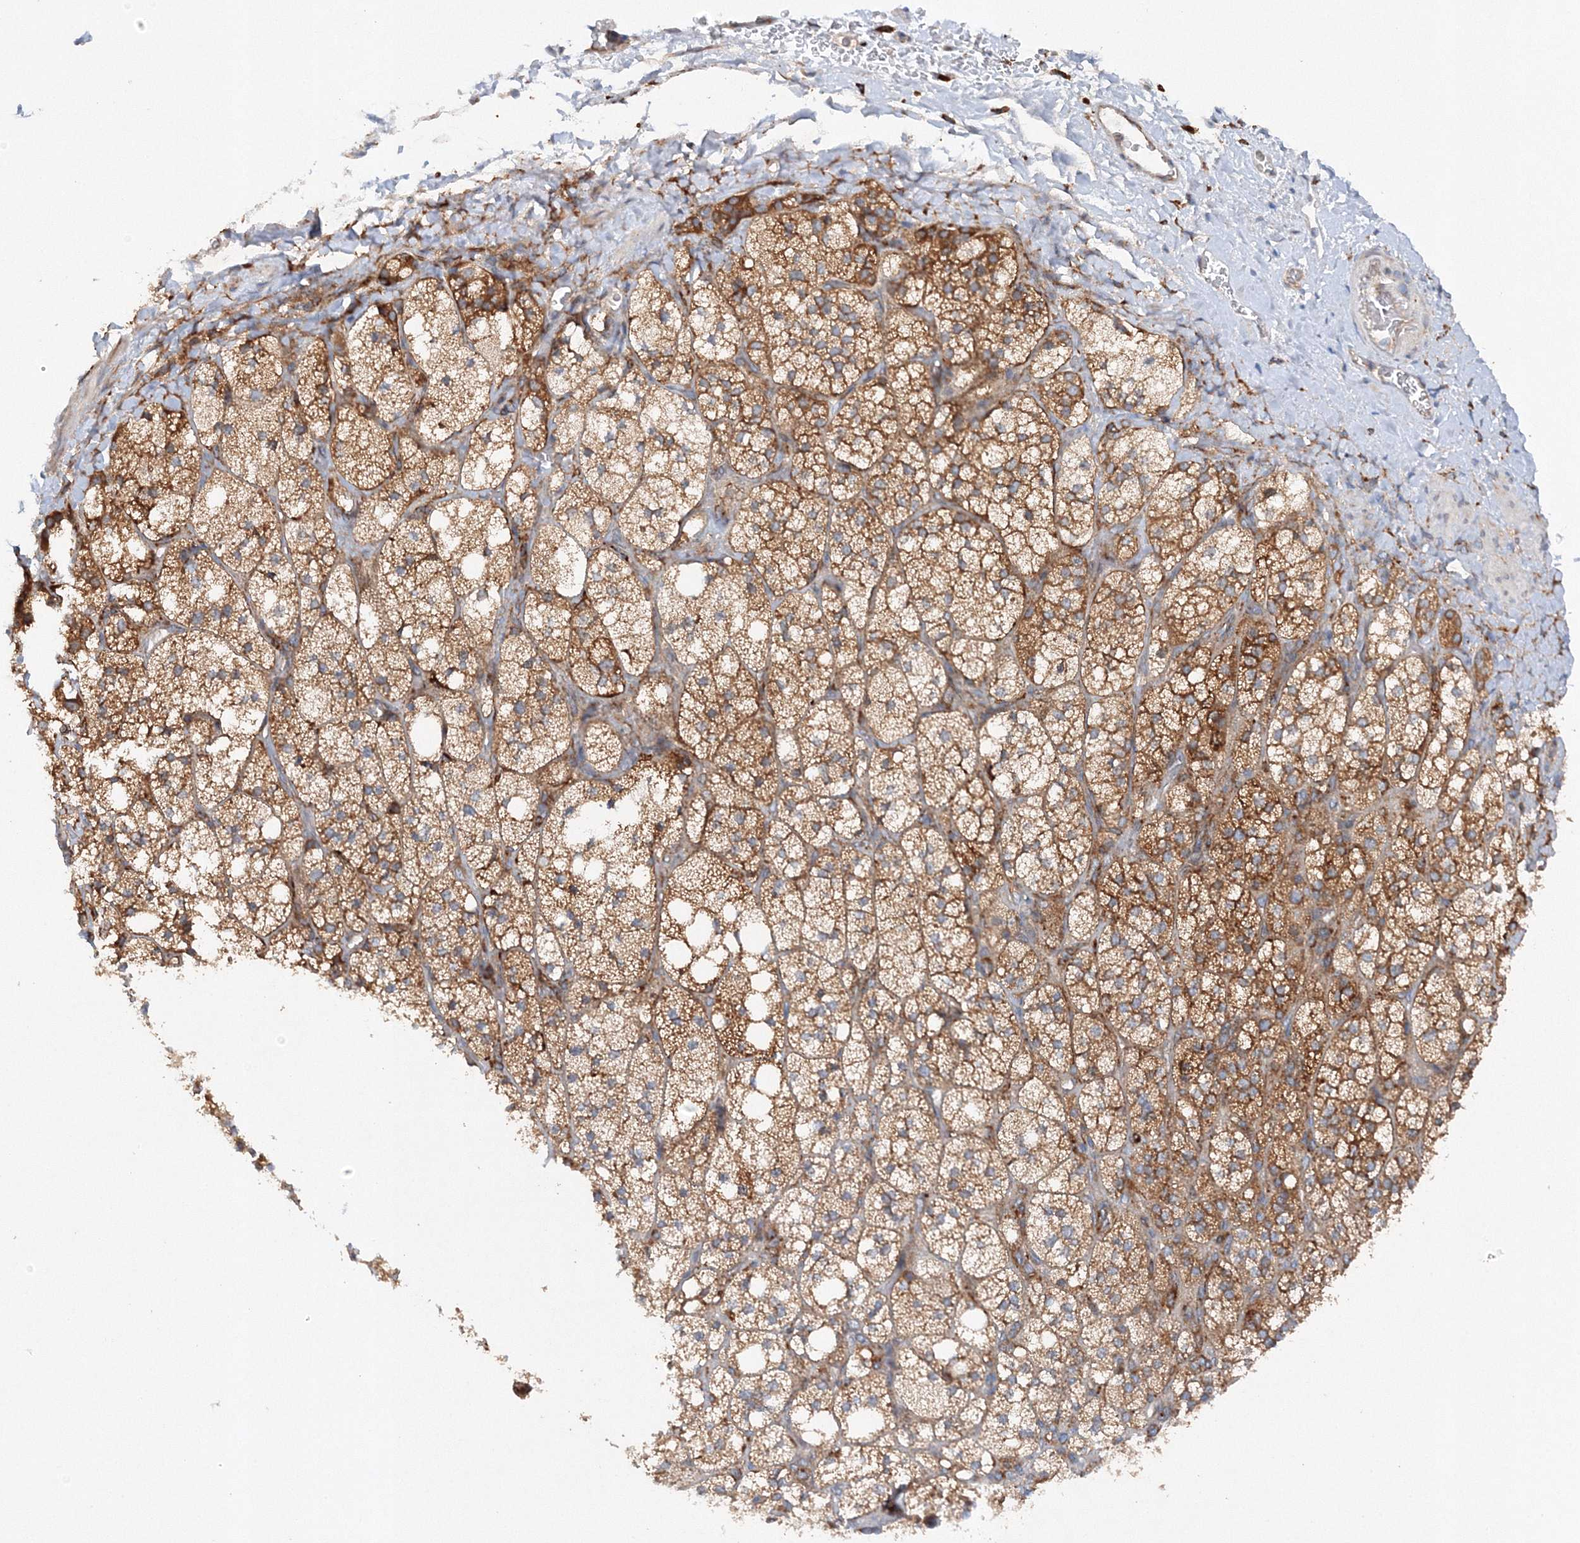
{"staining": {"intensity": "moderate", "quantity": ">75%", "location": "cytoplasmic/membranous"}, "tissue": "adrenal gland", "cell_type": "Glandular cells", "image_type": "normal", "snomed": [{"axis": "morphology", "description": "Normal tissue, NOS"}, {"axis": "topography", "description": "Adrenal gland"}], "caption": "DAB immunohistochemical staining of benign human adrenal gland demonstrates moderate cytoplasmic/membranous protein expression in about >75% of glandular cells.", "gene": "SLC36A1", "patient": {"sex": "male", "age": 61}}